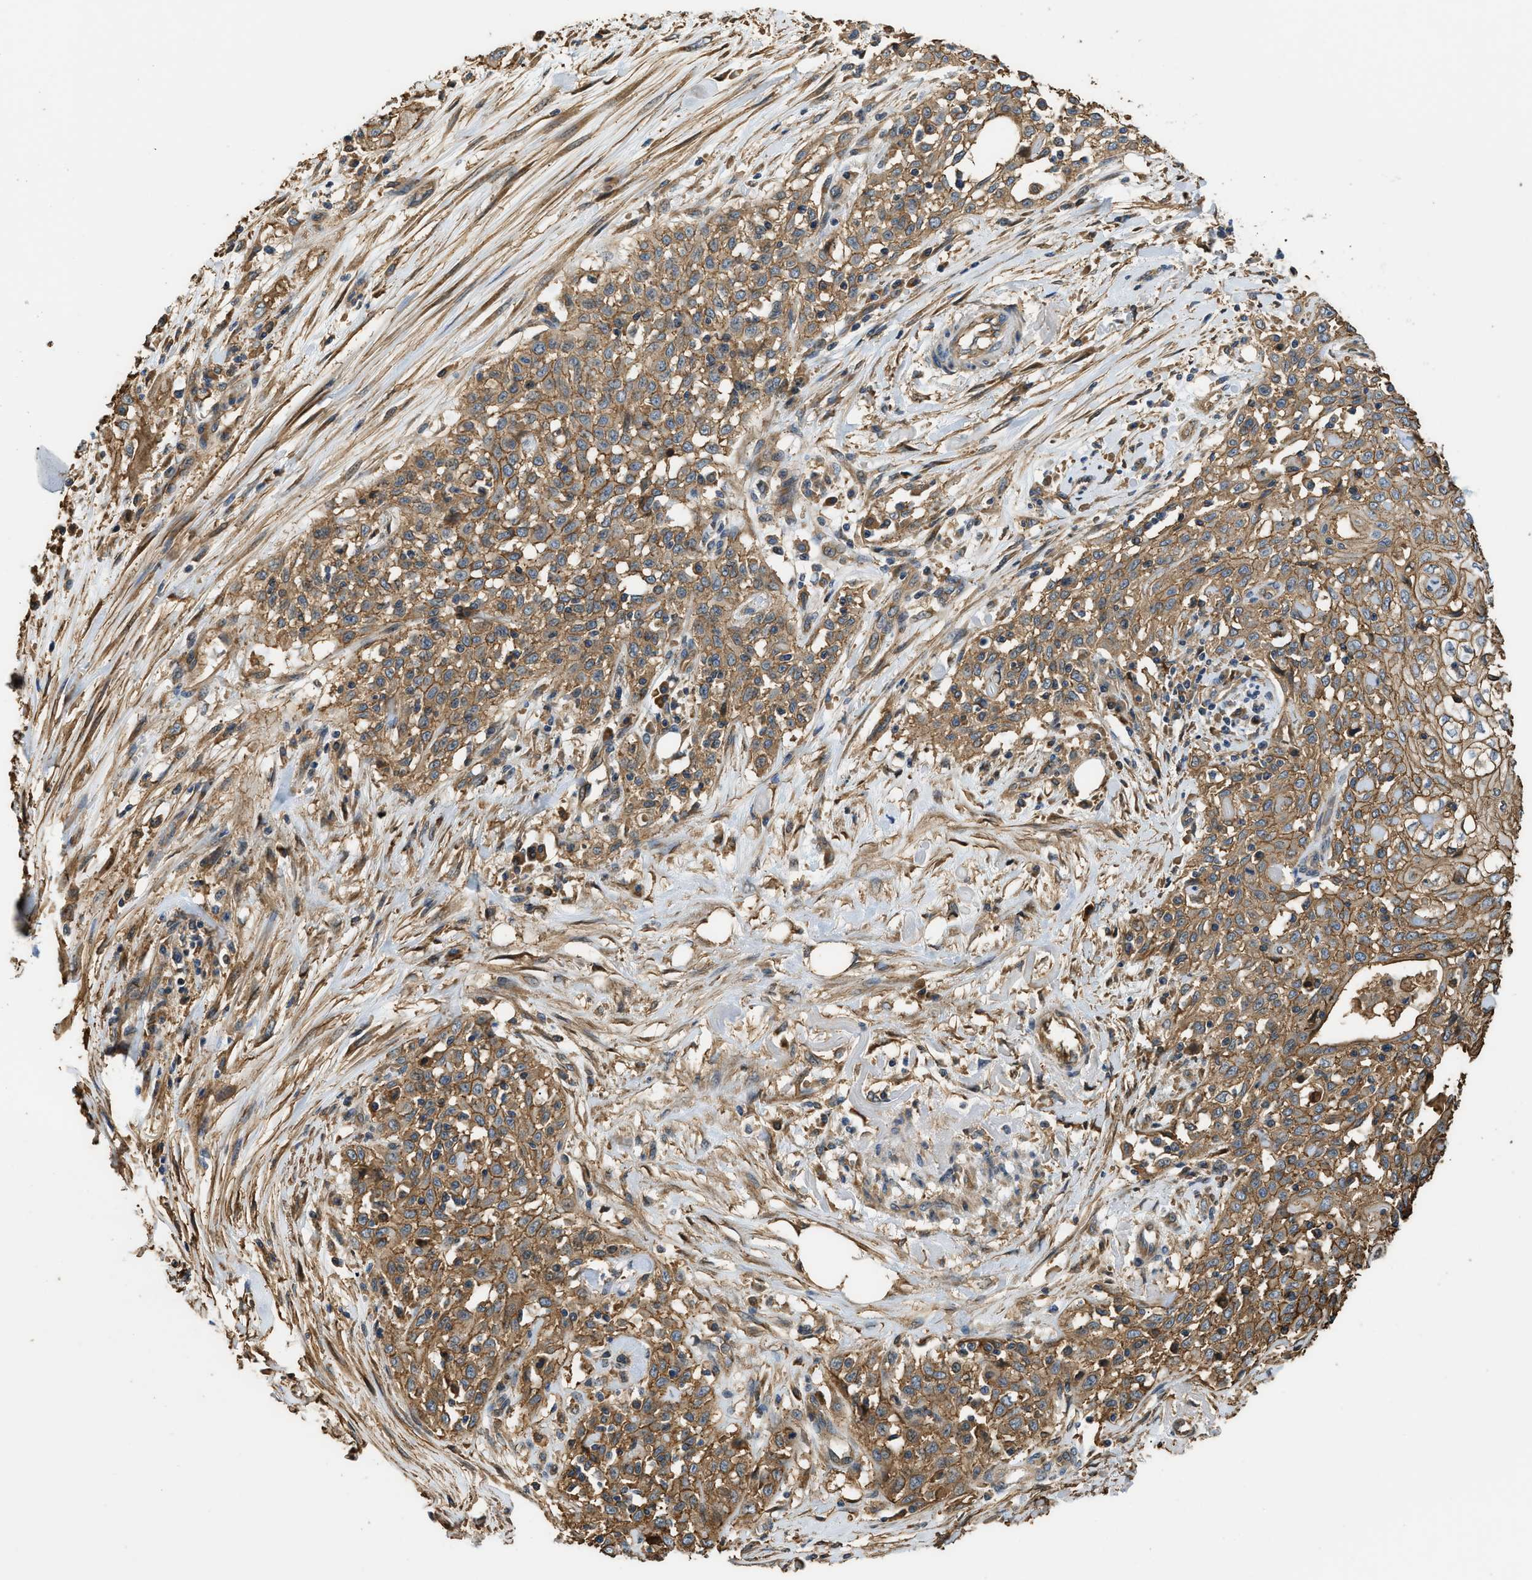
{"staining": {"intensity": "moderate", "quantity": ">75%", "location": "cytoplasmic/membranous"}, "tissue": "skin cancer", "cell_type": "Tumor cells", "image_type": "cancer", "snomed": [{"axis": "morphology", "description": "Squamous cell carcinoma, NOS"}, {"axis": "morphology", "description": "Squamous cell carcinoma, metastatic, NOS"}, {"axis": "topography", "description": "Skin"}, {"axis": "topography", "description": "Lymph node"}], "caption": "This photomicrograph shows IHC staining of human squamous cell carcinoma (skin), with medium moderate cytoplasmic/membranous expression in about >75% of tumor cells.", "gene": "DDHD2", "patient": {"sex": "male", "age": 75}}